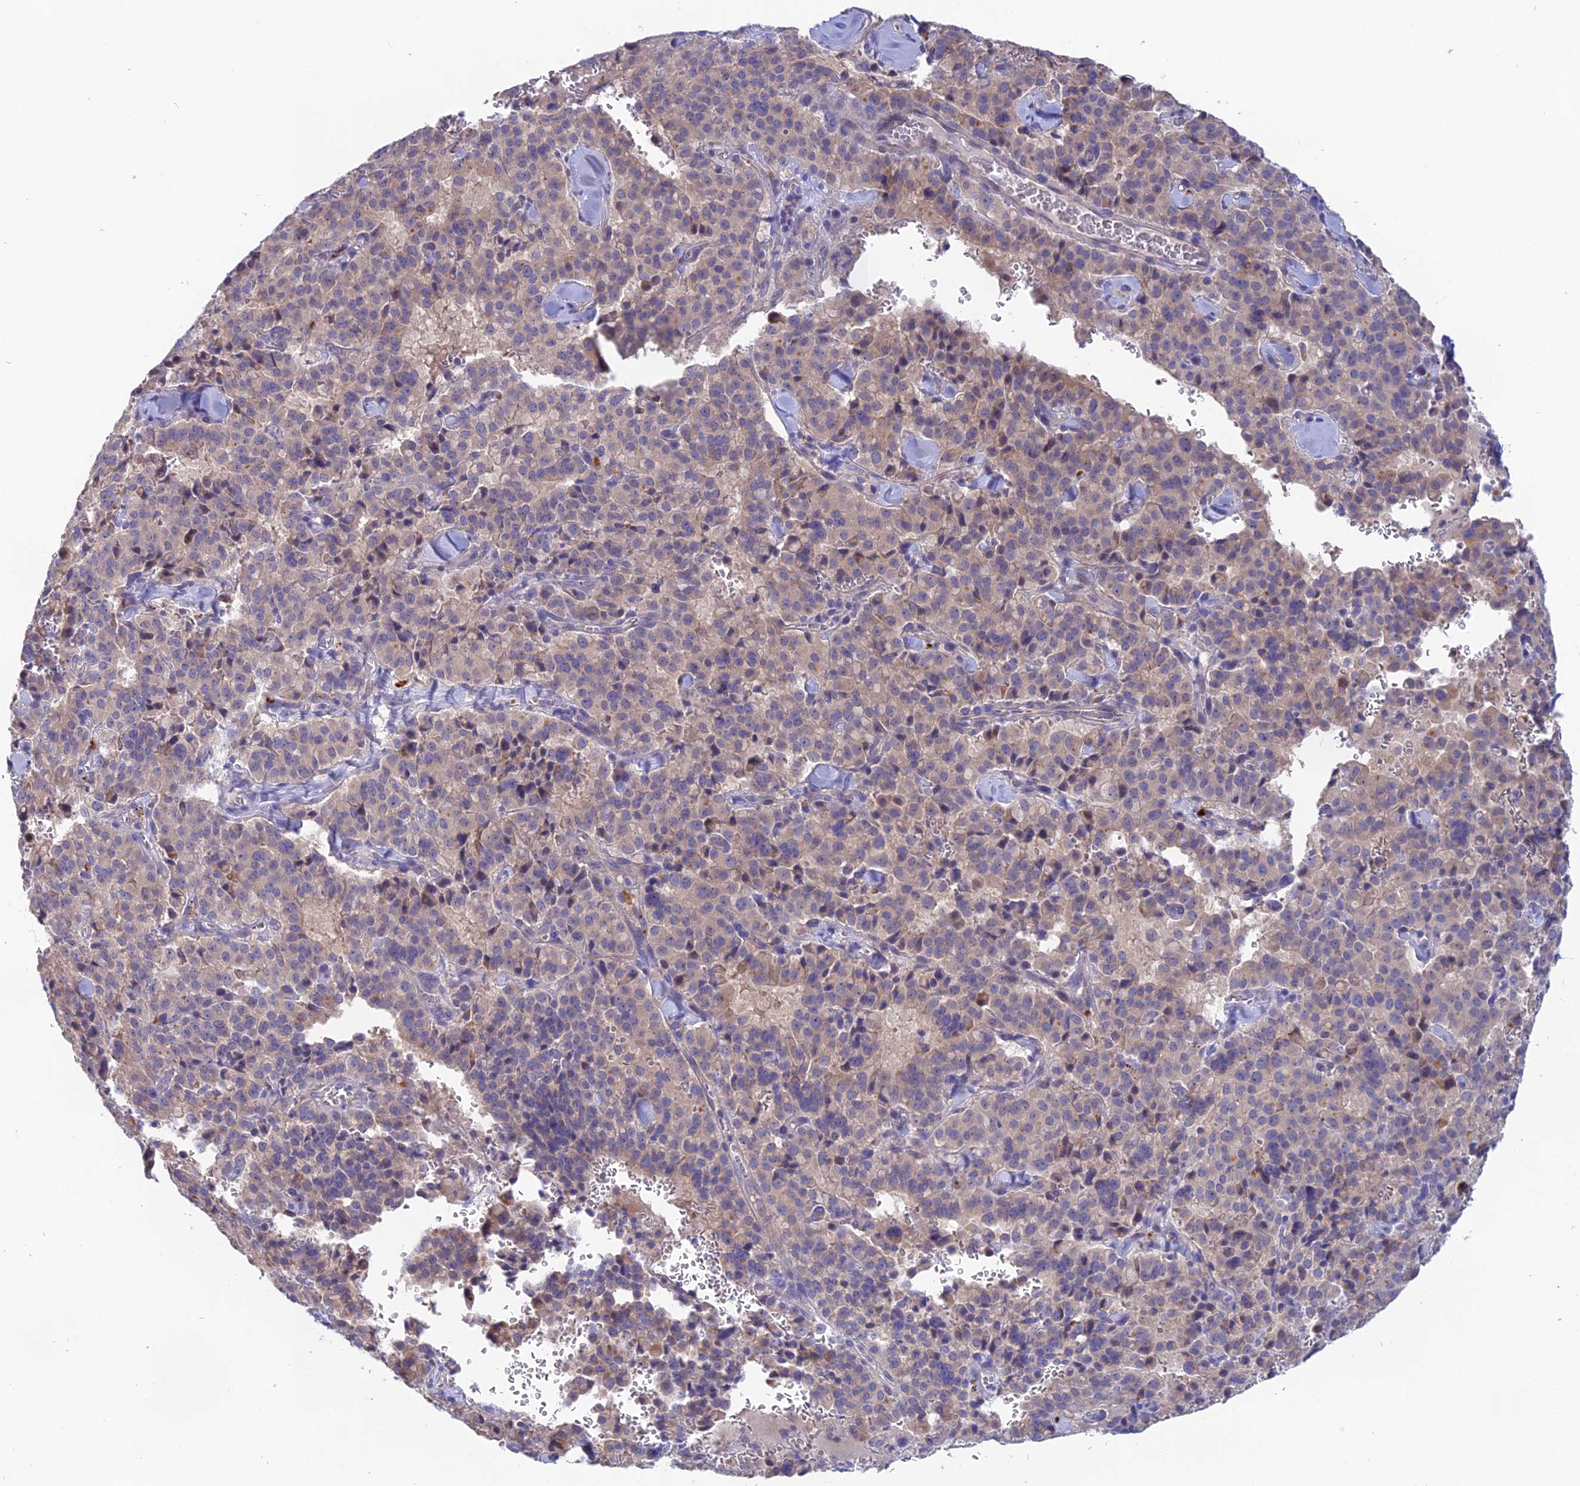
{"staining": {"intensity": "moderate", "quantity": "<25%", "location": "cytoplasmic/membranous"}, "tissue": "pancreatic cancer", "cell_type": "Tumor cells", "image_type": "cancer", "snomed": [{"axis": "morphology", "description": "Adenocarcinoma, NOS"}, {"axis": "topography", "description": "Pancreas"}], "caption": "The micrograph reveals a brown stain indicating the presence of a protein in the cytoplasmic/membranous of tumor cells in pancreatic cancer.", "gene": "TENT4B", "patient": {"sex": "male", "age": 65}}